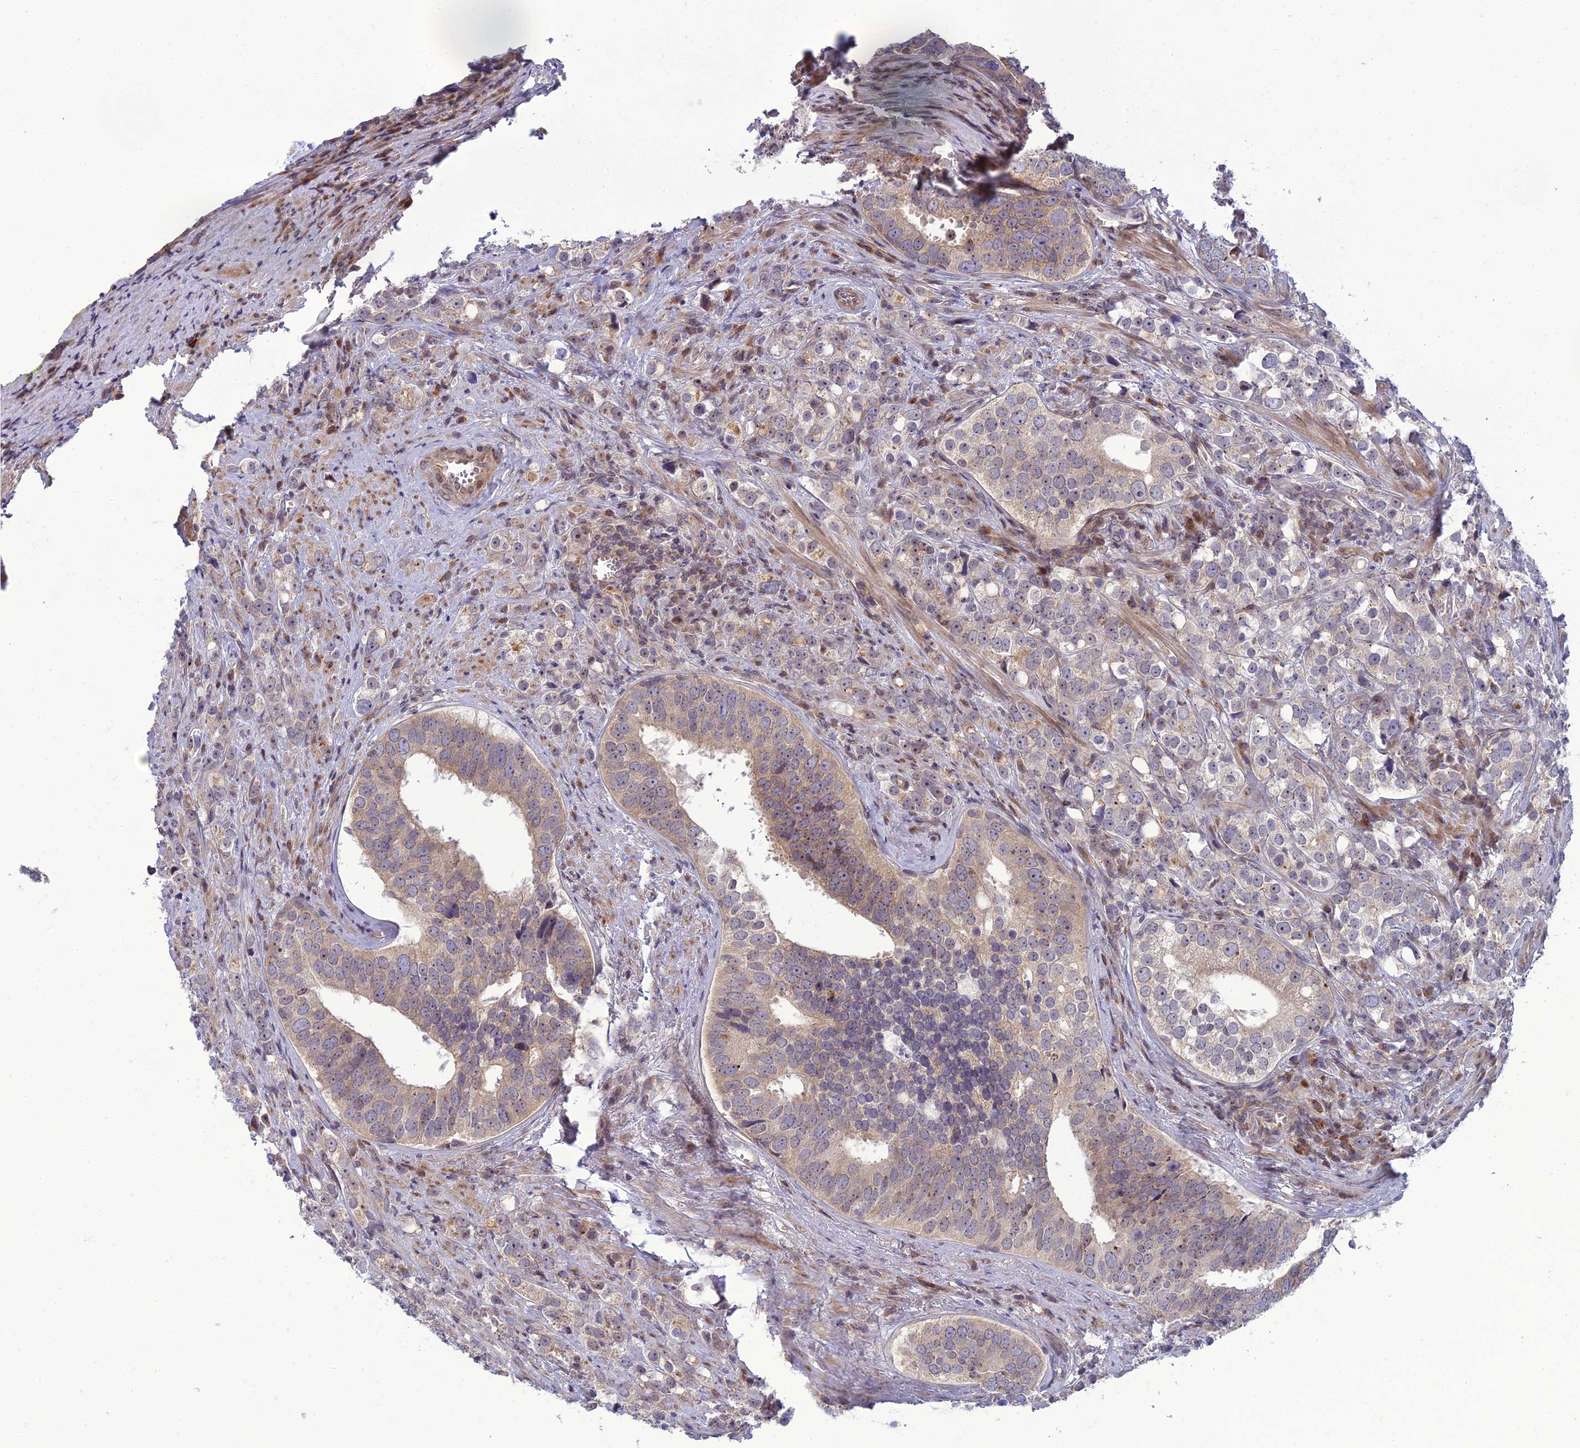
{"staining": {"intensity": "weak", "quantity": ">75%", "location": "cytoplasmic/membranous"}, "tissue": "prostate cancer", "cell_type": "Tumor cells", "image_type": "cancer", "snomed": [{"axis": "morphology", "description": "Adenocarcinoma, High grade"}, {"axis": "topography", "description": "Prostate"}], "caption": "The photomicrograph displays a brown stain indicating the presence of a protein in the cytoplasmic/membranous of tumor cells in high-grade adenocarcinoma (prostate).", "gene": "DTX2", "patient": {"sex": "male", "age": 71}}